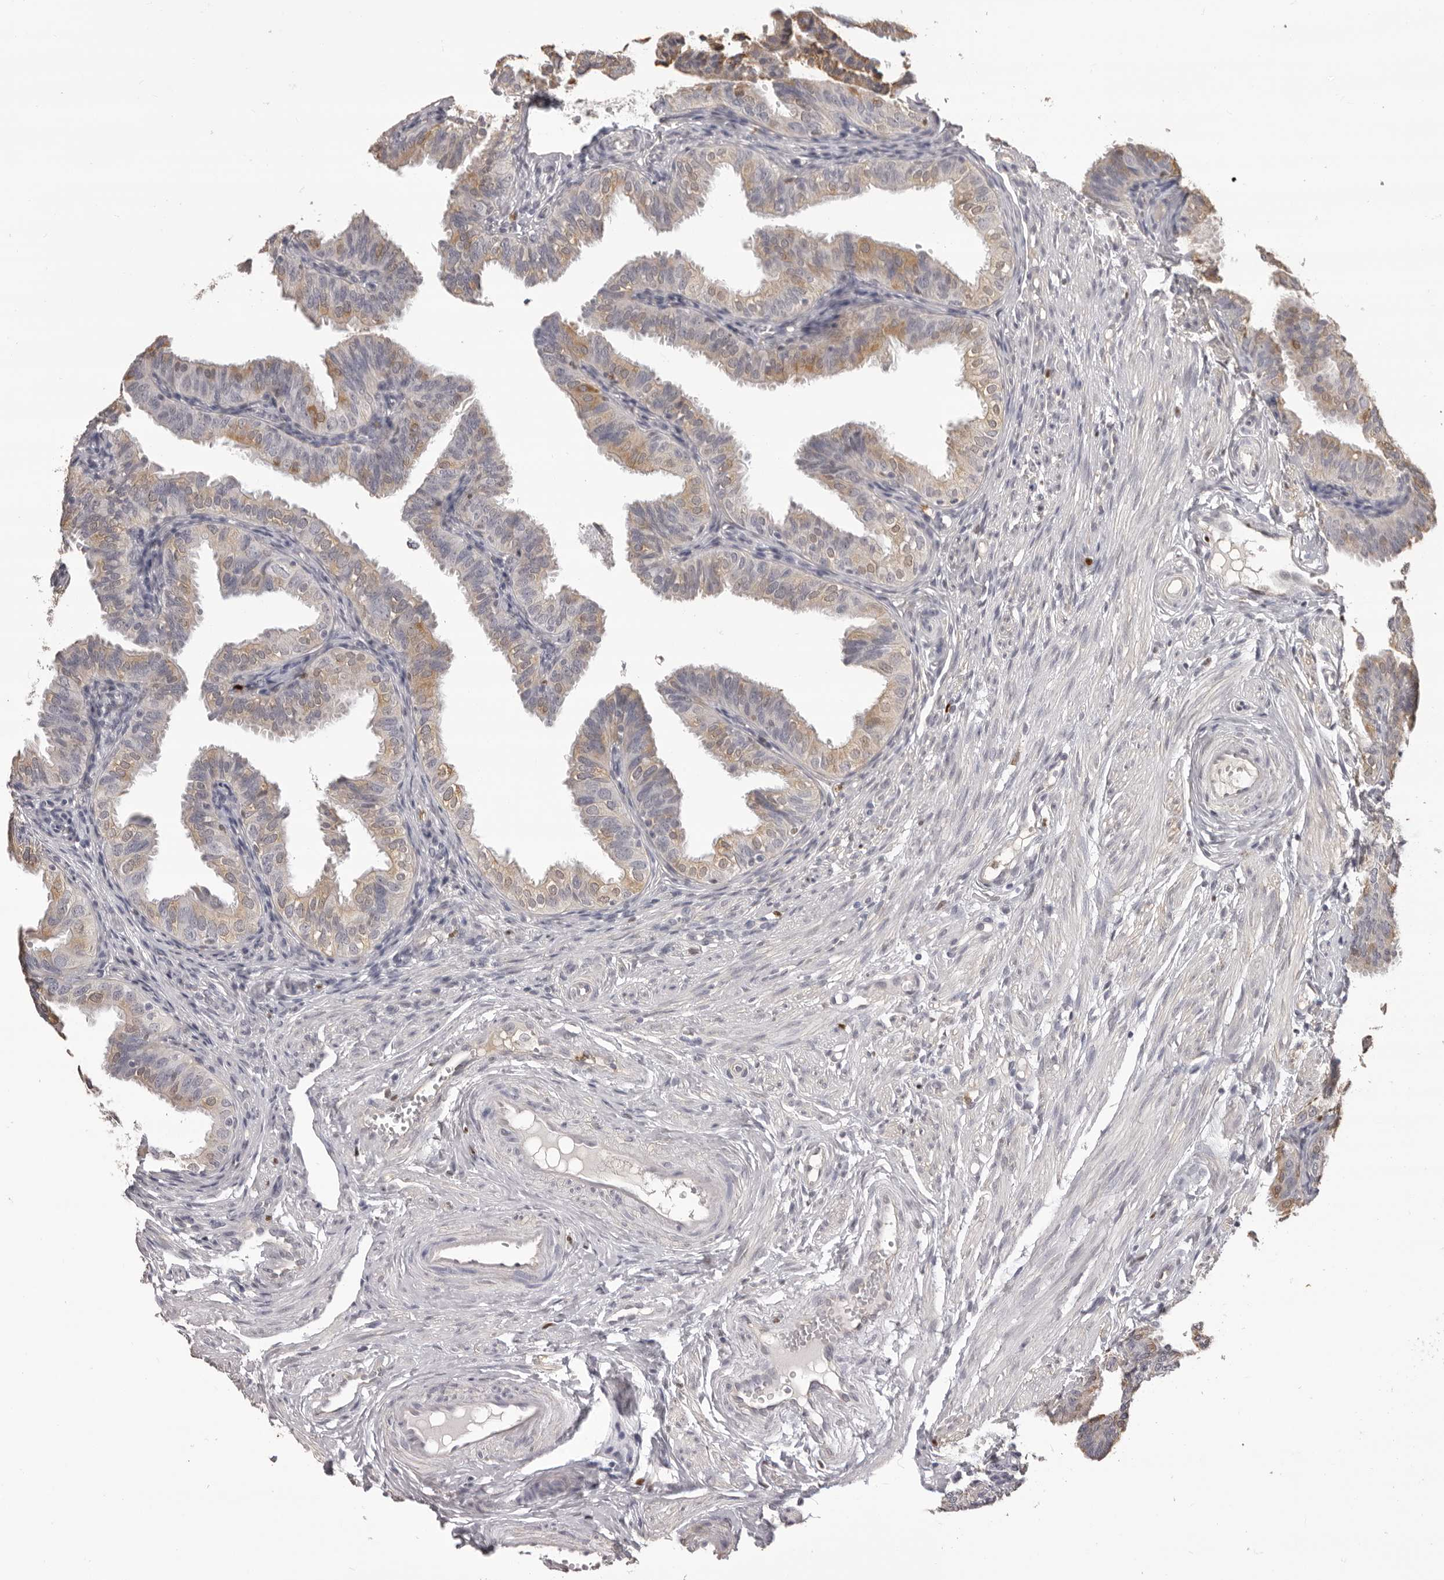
{"staining": {"intensity": "weak", "quantity": "25%-75%", "location": "cytoplasmic/membranous"}, "tissue": "fallopian tube", "cell_type": "Glandular cells", "image_type": "normal", "snomed": [{"axis": "morphology", "description": "Normal tissue, NOS"}, {"axis": "topography", "description": "Fallopian tube"}], "caption": "A low amount of weak cytoplasmic/membranous positivity is identified in about 25%-75% of glandular cells in benign fallopian tube.", "gene": "IL31", "patient": {"sex": "female", "age": 35}}